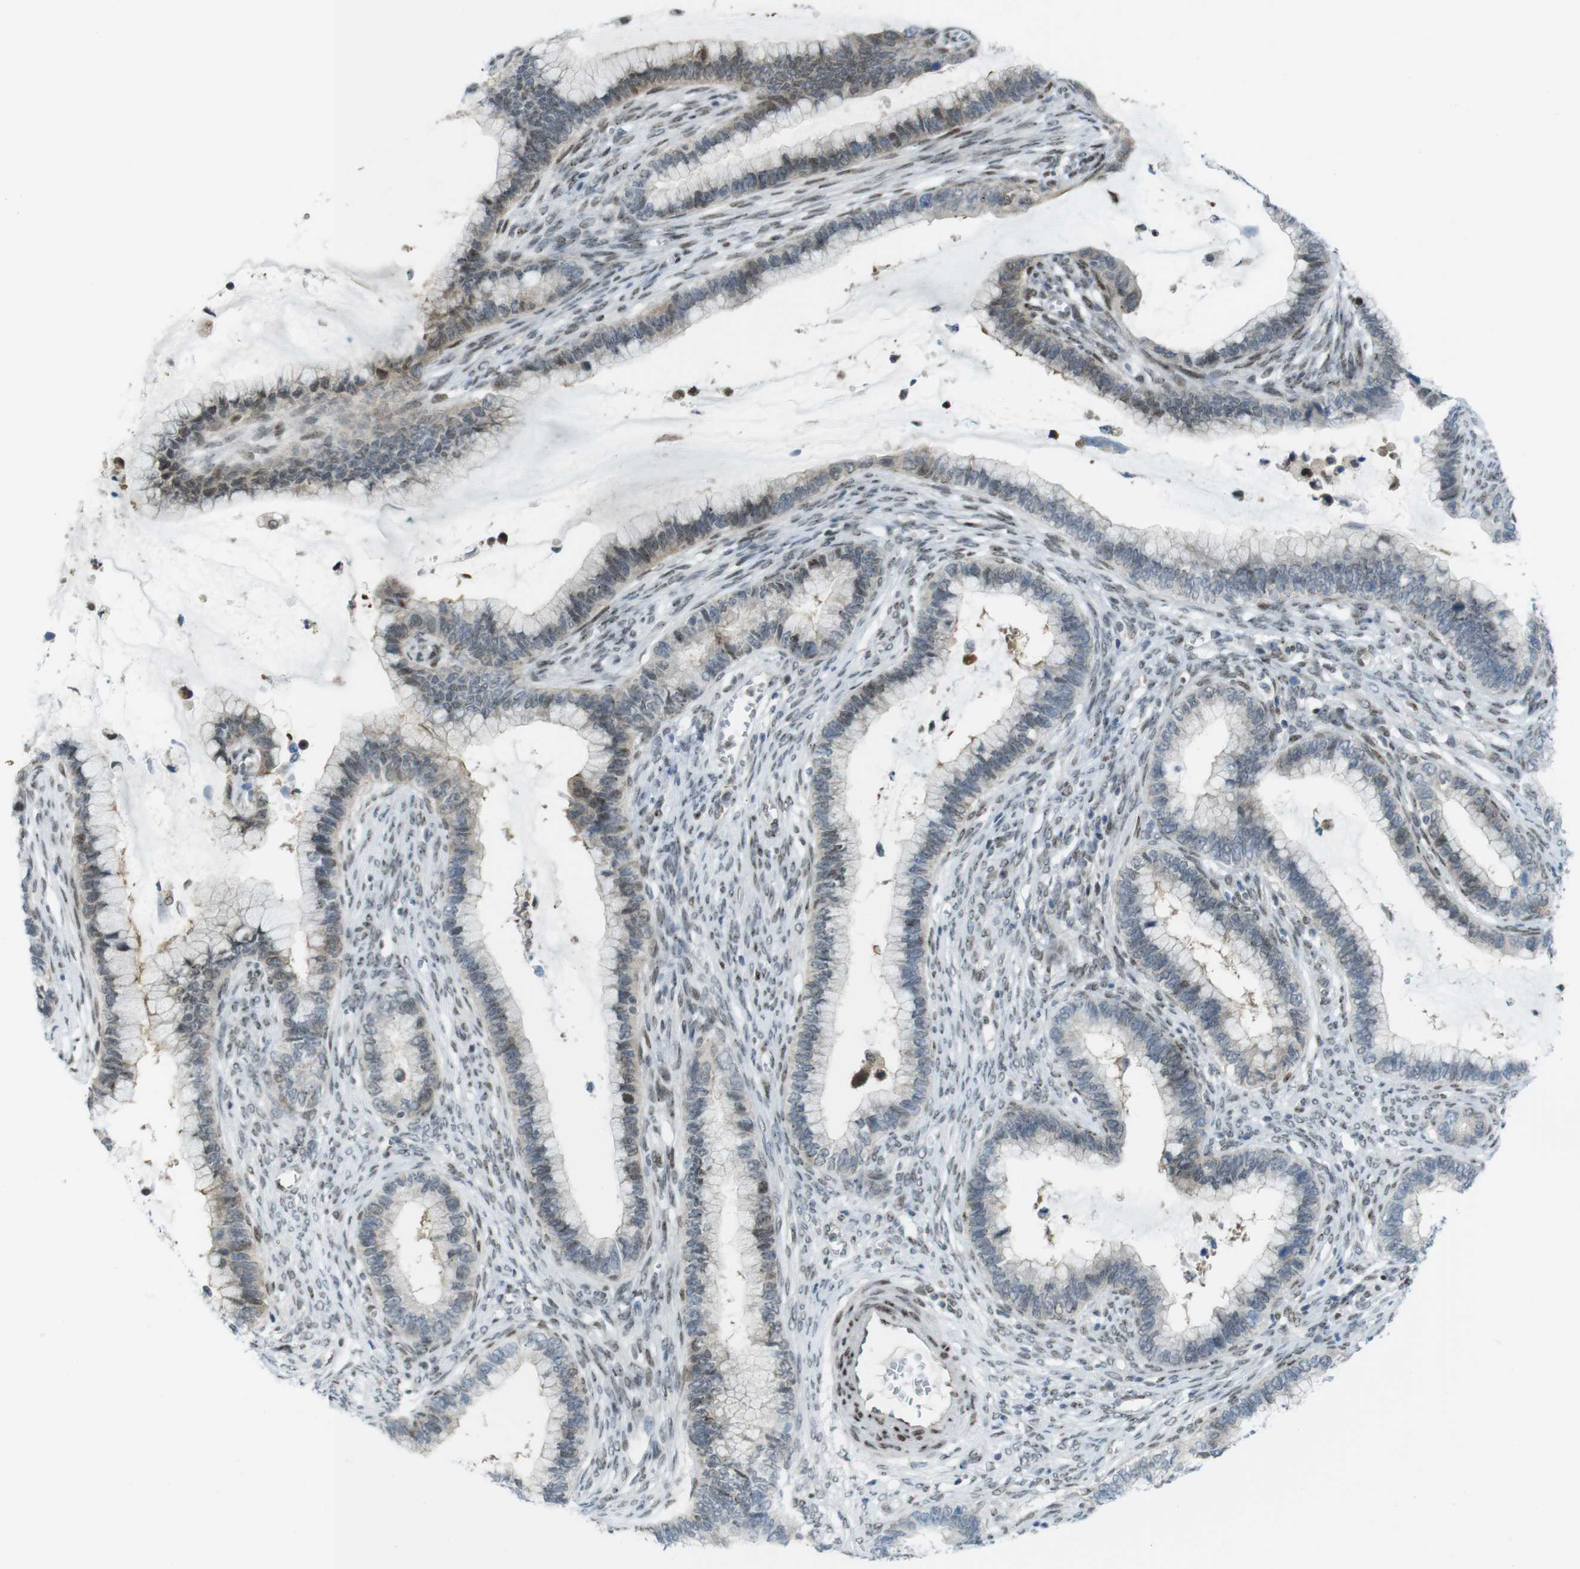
{"staining": {"intensity": "moderate", "quantity": "<25%", "location": "nuclear"}, "tissue": "cervical cancer", "cell_type": "Tumor cells", "image_type": "cancer", "snomed": [{"axis": "morphology", "description": "Adenocarcinoma, NOS"}, {"axis": "topography", "description": "Cervix"}], "caption": "Immunohistochemical staining of human cervical cancer reveals low levels of moderate nuclear staining in about <25% of tumor cells.", "gene": "UBB", "patient": {"sex": "female", "age": 44}}